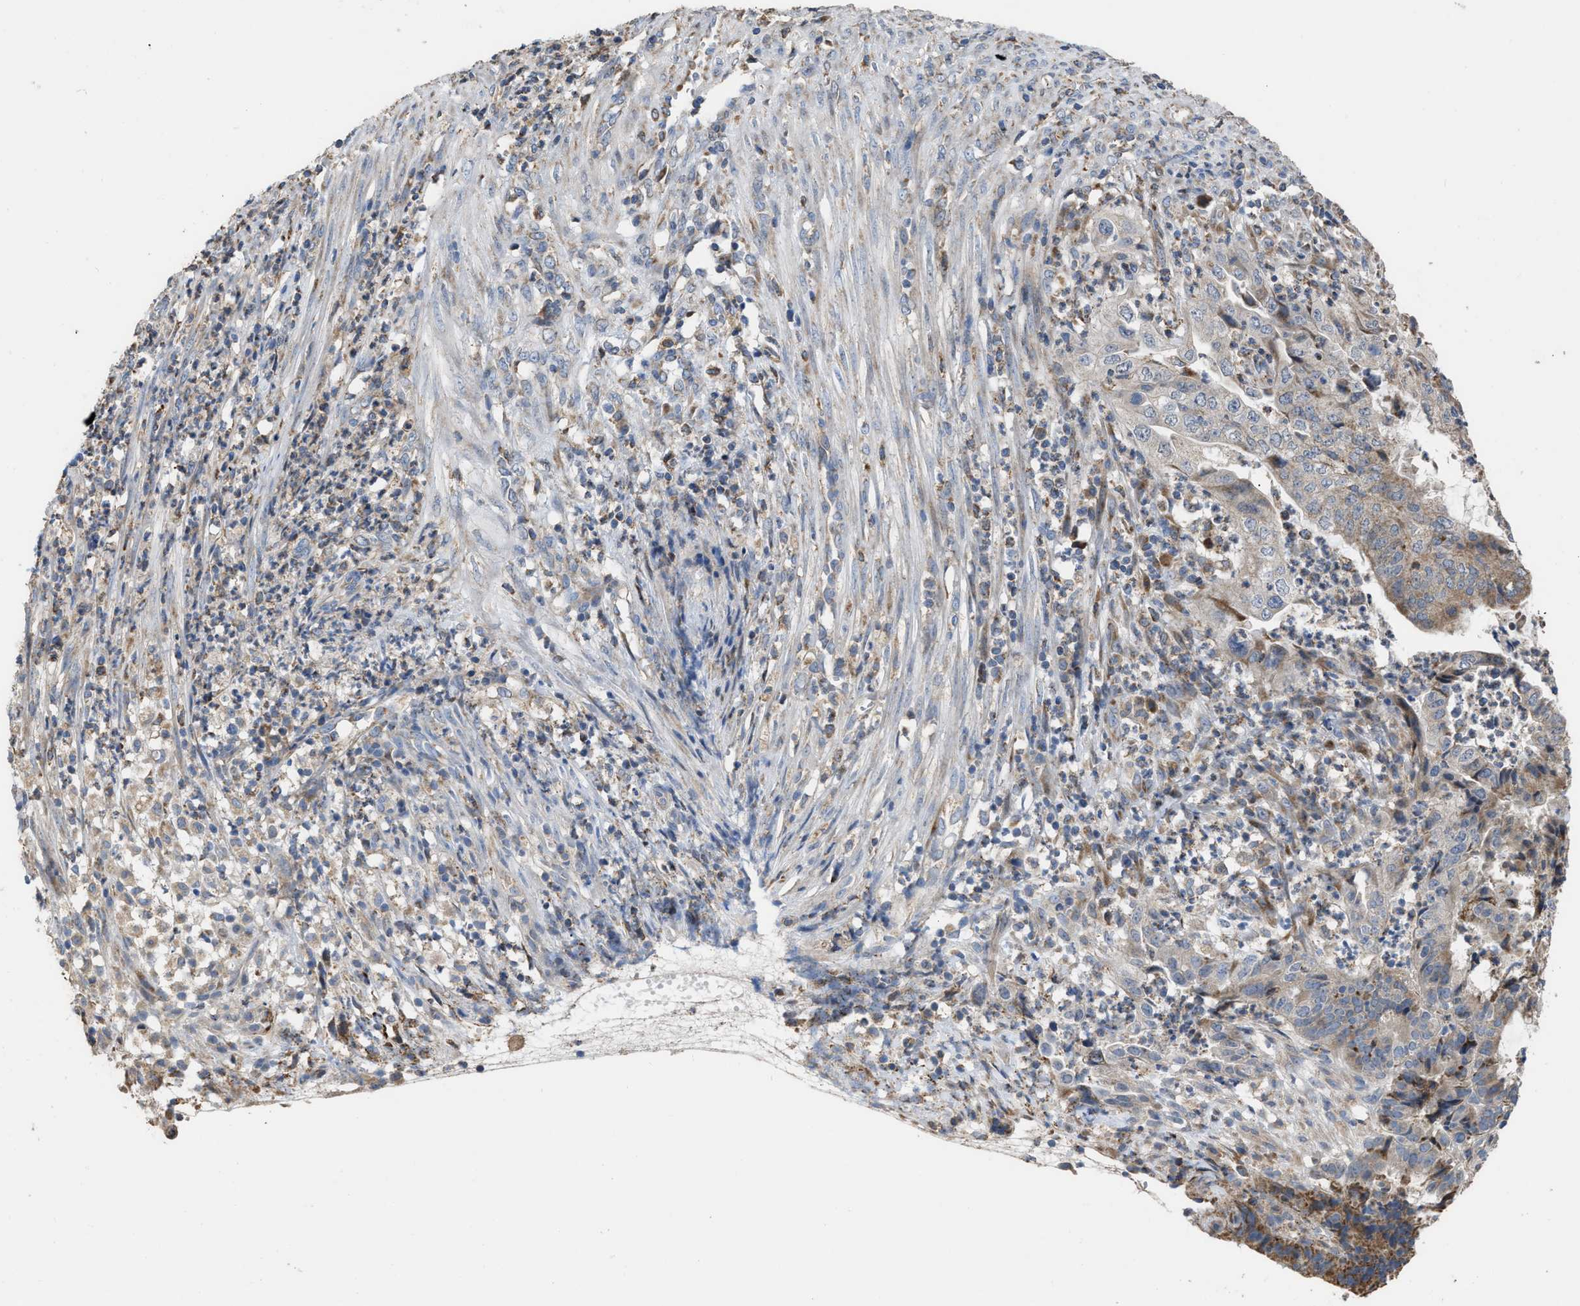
{"staining": {"intensity": "moderate", "quantity": ">75%", "location": "cytoplasmic/membranous"}, "tissue": "endometrial cancer", "cell_type": "Tumor cells", "image_type": "cancer", "snomed": [{"axis": "morphology", "description": "Adenocarcinoma, NOS"}, {"axis": "topography", "description": "Endometrium"}], "caption": "The photomicrograph displays a brown stain indicating the presence of a protein in the cytoplasmic/membranous of tumor cells in endometrial cancer (adenocarcinoma). The staining is performed using DAB (3,3'-diaminobenzidine) brown chromogen to label protein expression. The nuclei are counter-stained blue using hematoxylin.", "gene": "AK2", "patient": {"sex": "female", "age": 51}}